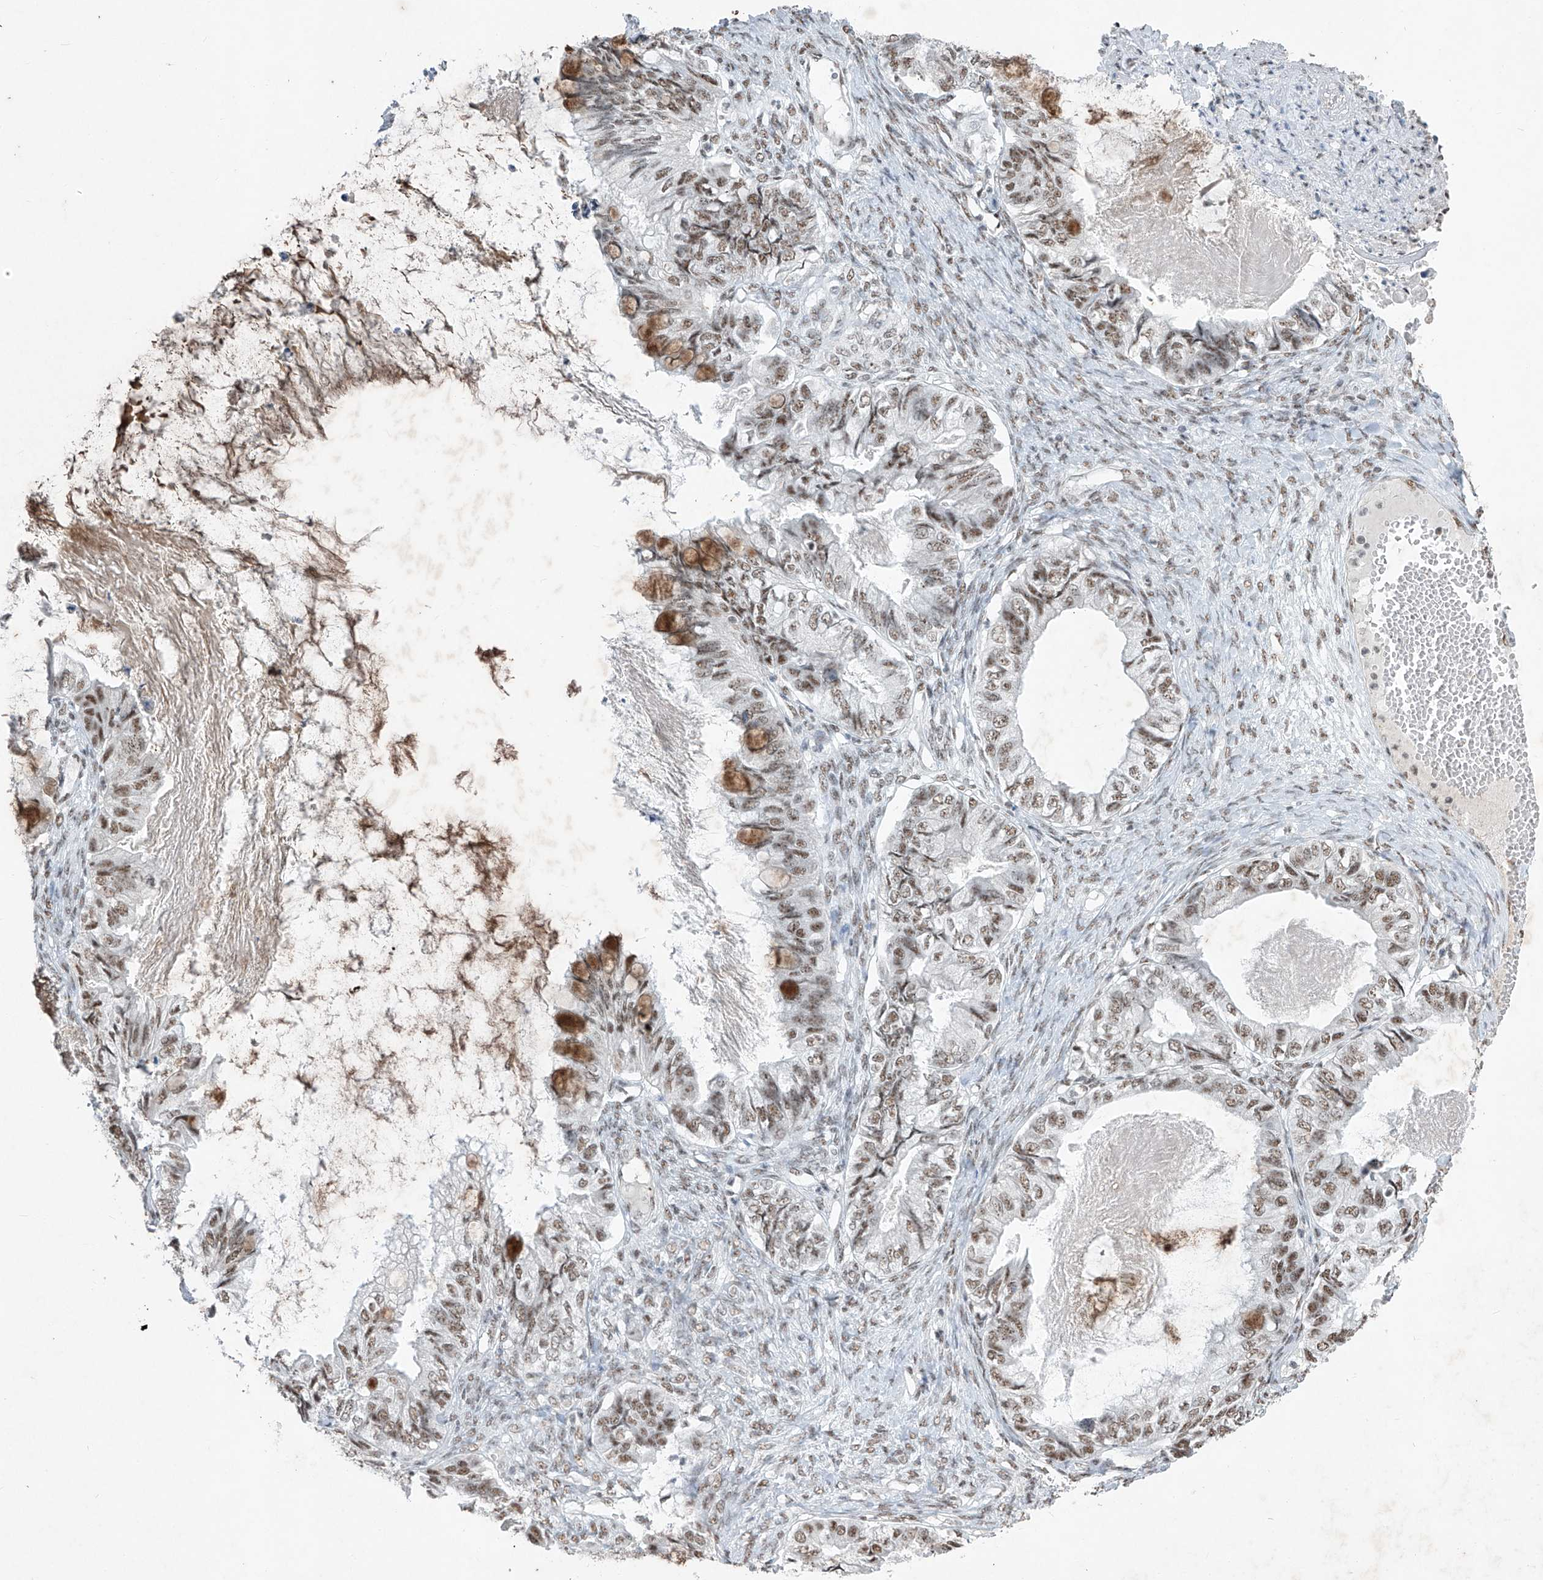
{"staining": {"intensity": "moderate", "quantity": ">75%", "location": "cytoplasmic/membranous,nuclear"}, "tissue": "ovarian cancer", "cell_type": "Tumor cells", "image_type": "cancer", "snomed": [{"axis": "morphology", "description": "Cystadenocarcinoma, mucinous, NOS"}, {"axis": "topography", "description": "Ovary"}], "caption": "The micrograph reveals immunohistochemical staining of mucinous cystadenocarcinoma (ovarian). There is moderate cytoplasmic/membranous and nuclear expression is seen in approximately >75% of tumor cells.", "gene": "TFEC", "patient": {"sex": "female", "age": 80}}